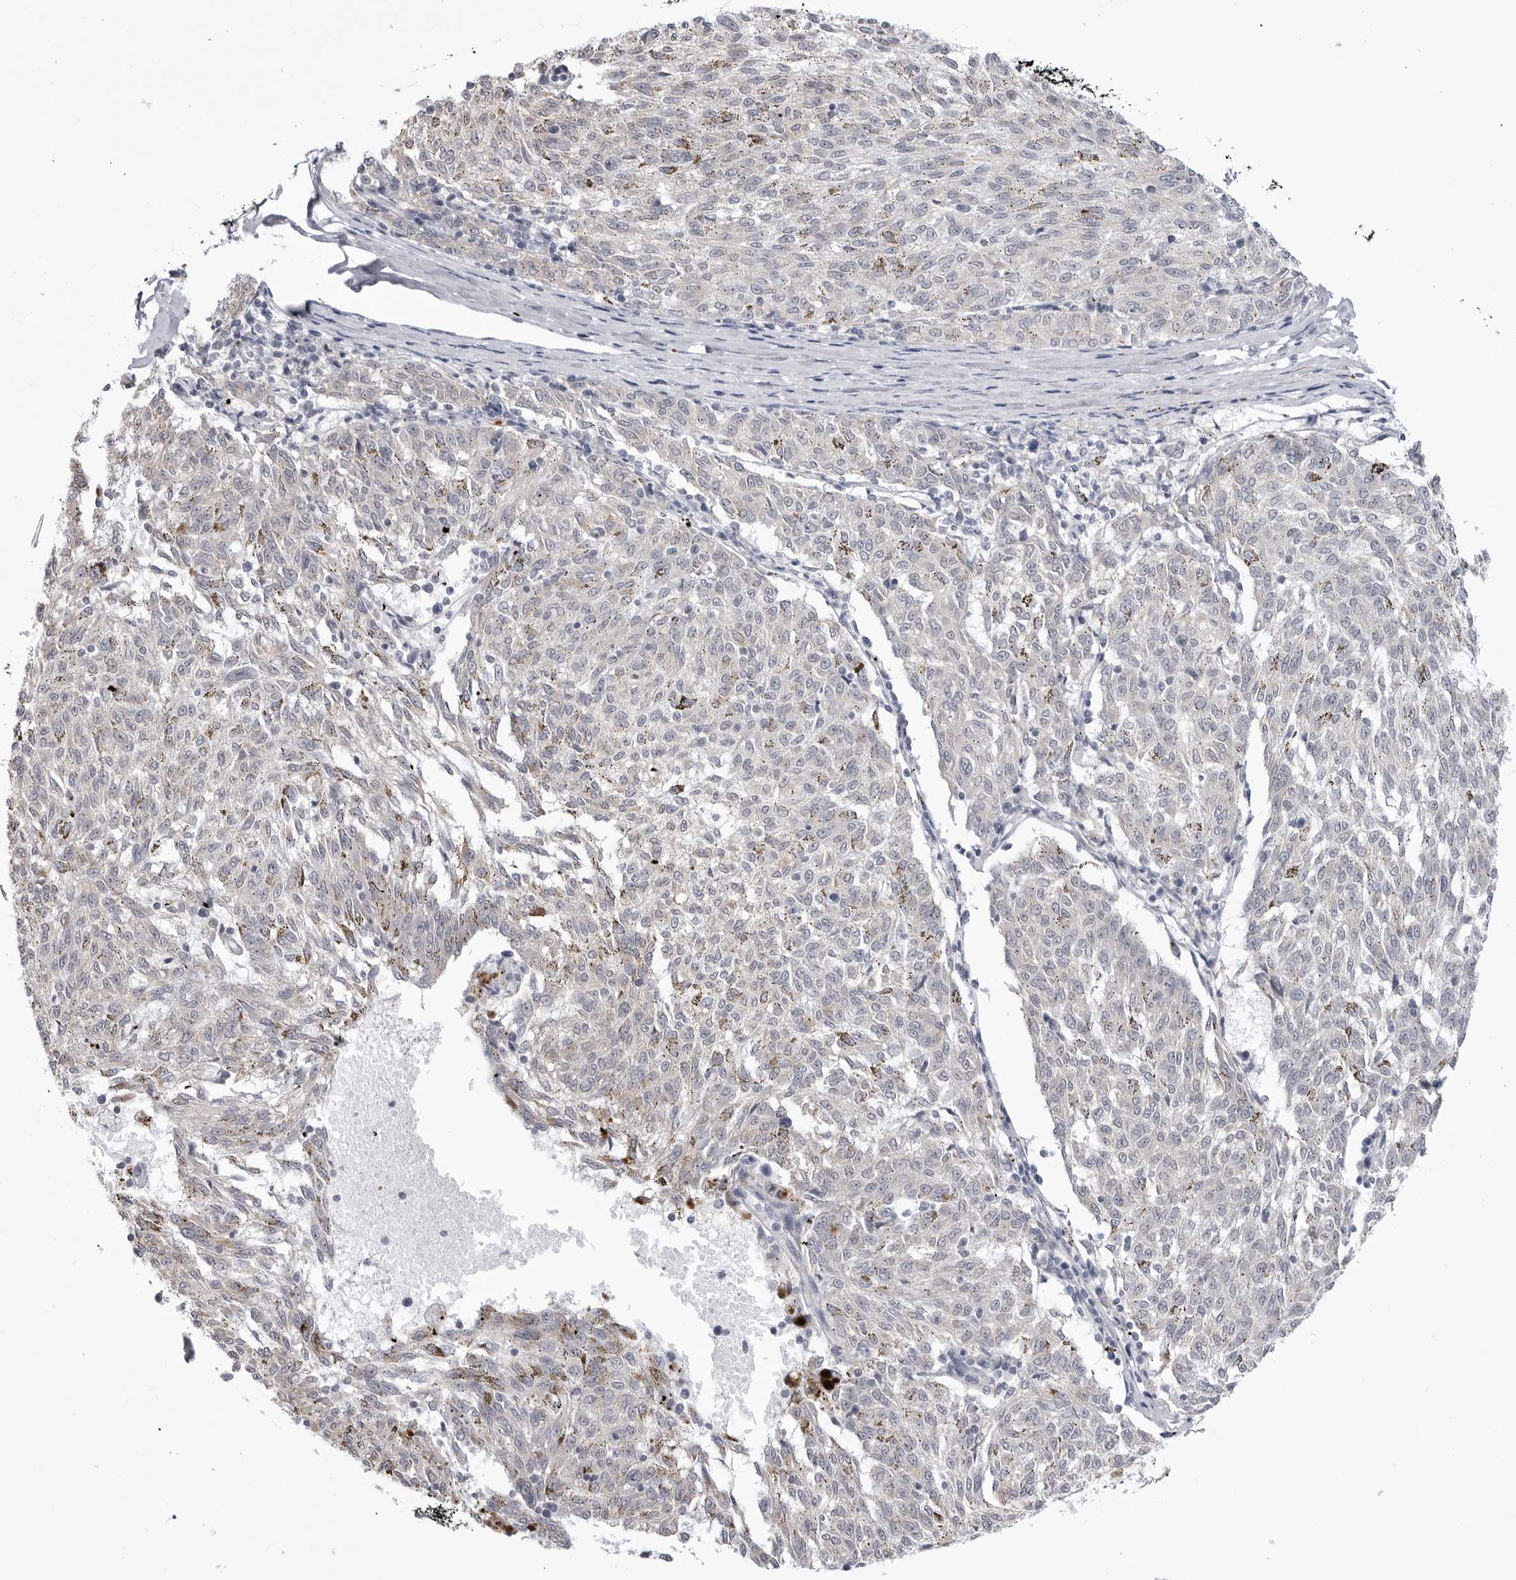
{"staining": {"intensity": "negative", "quantity": "none", "location": "none"}, "tissue": "melanoma", "cell_type": "Tumor cells", "image_type": "cancer", "snomed": [{"axis": "morphology", "description": "Malignant melanoma, NOS"}, {"axis": "topography", "description": "Skin"}], "caption": "Human malignant melanoma stained for a protein using IHC shows no positivity in tumor cells.", "gene": "STAP2", "patient": {"sex": "female", "age": 72}}